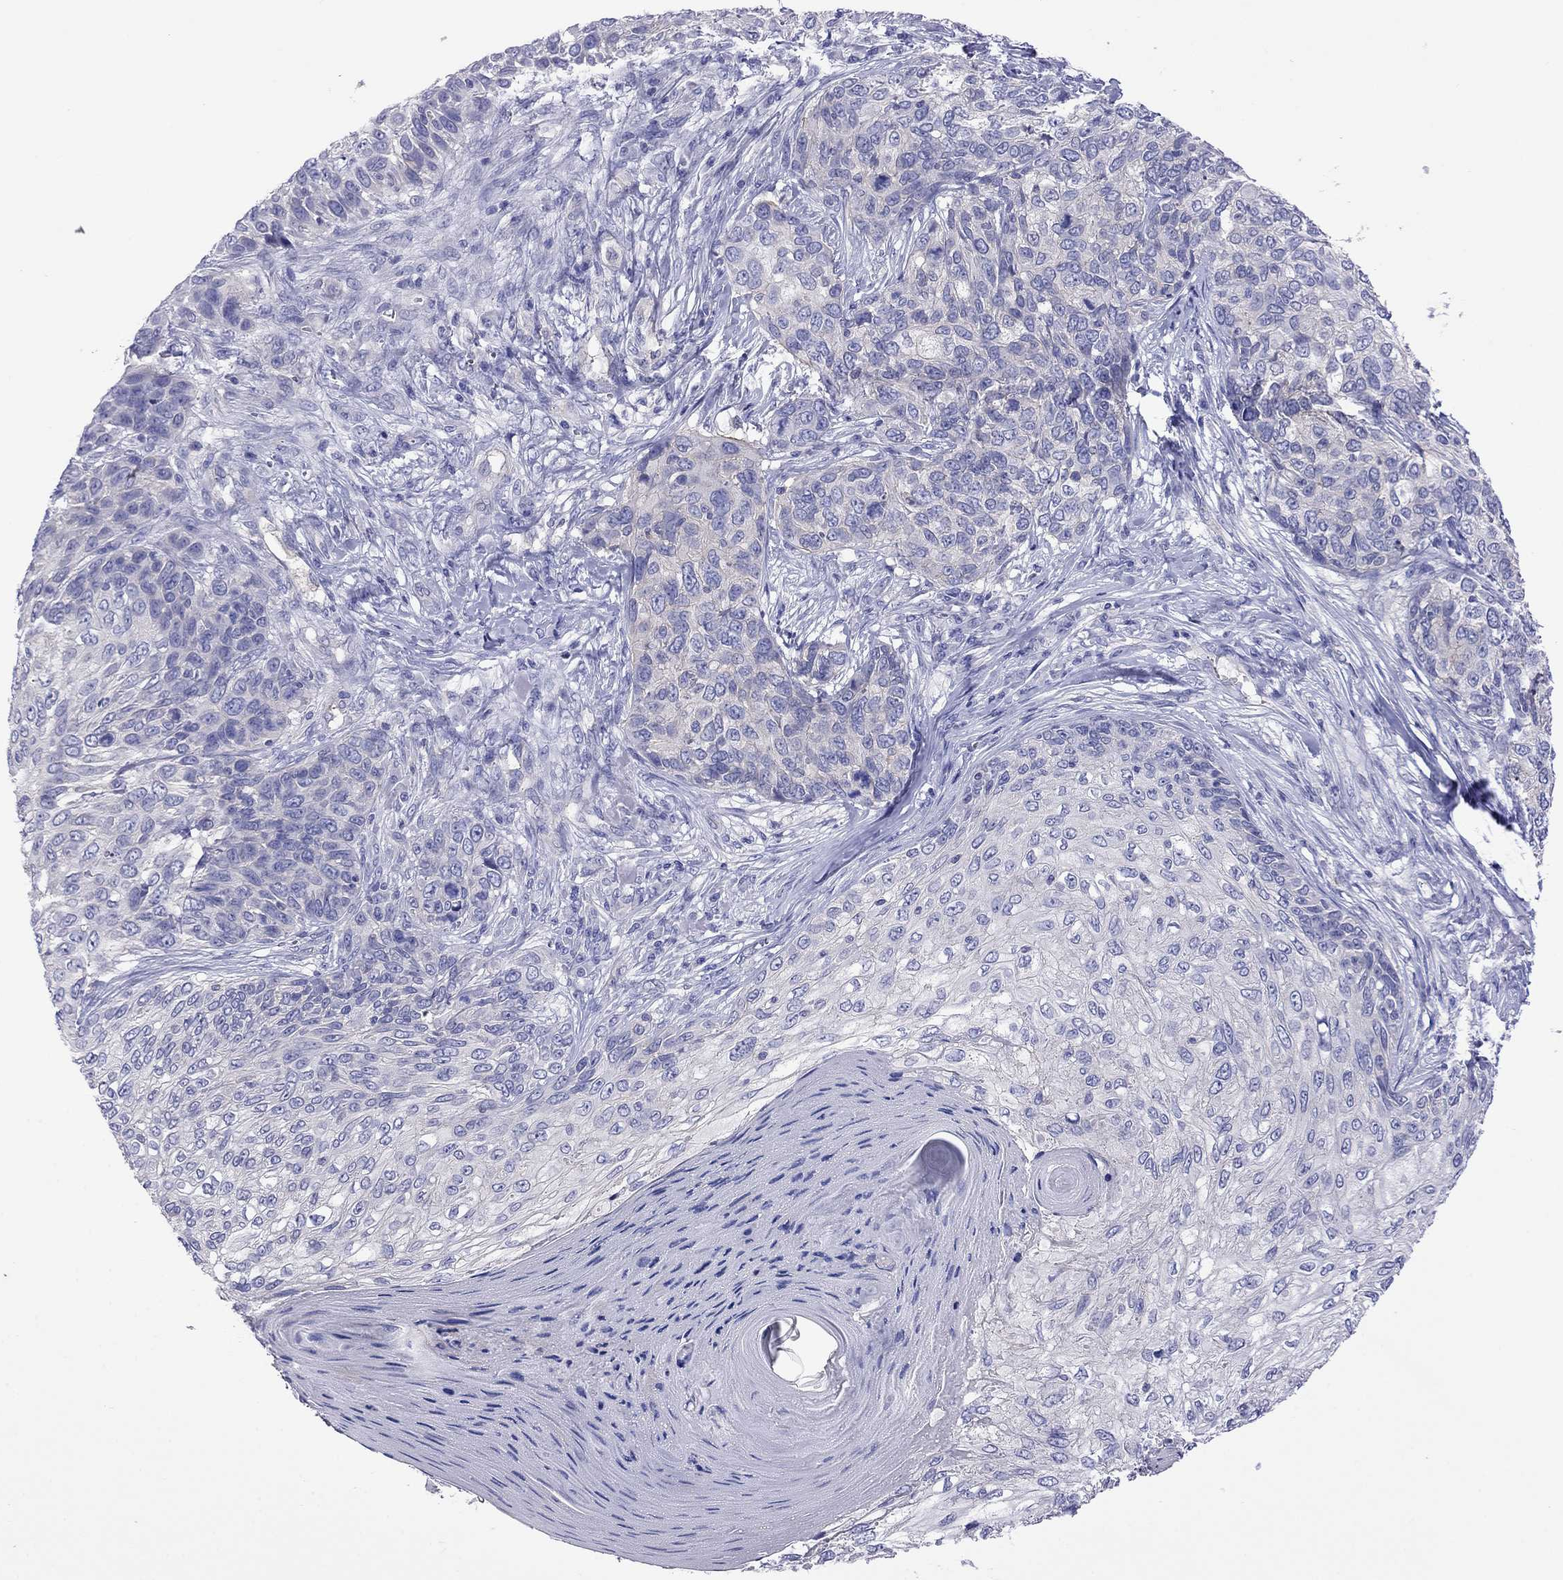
{"staining": {"intensity": "negative", "quantity": "none", "location": "none"}, "tissue": "skin cancer", "cell_type": "Tumor cells", "image_type": "cancer", "snomed": [{"axis": "morphology", "description": "Squamous cell carcinoma, NOS"}, {"axis": "topography", "description": "Skin"}], "caption": "Tumor cells are negative for brown protein staining in squamous cell carcinoma (skin).", "gene": "STAR", "patient": {"sex": "male", "age": 92}}